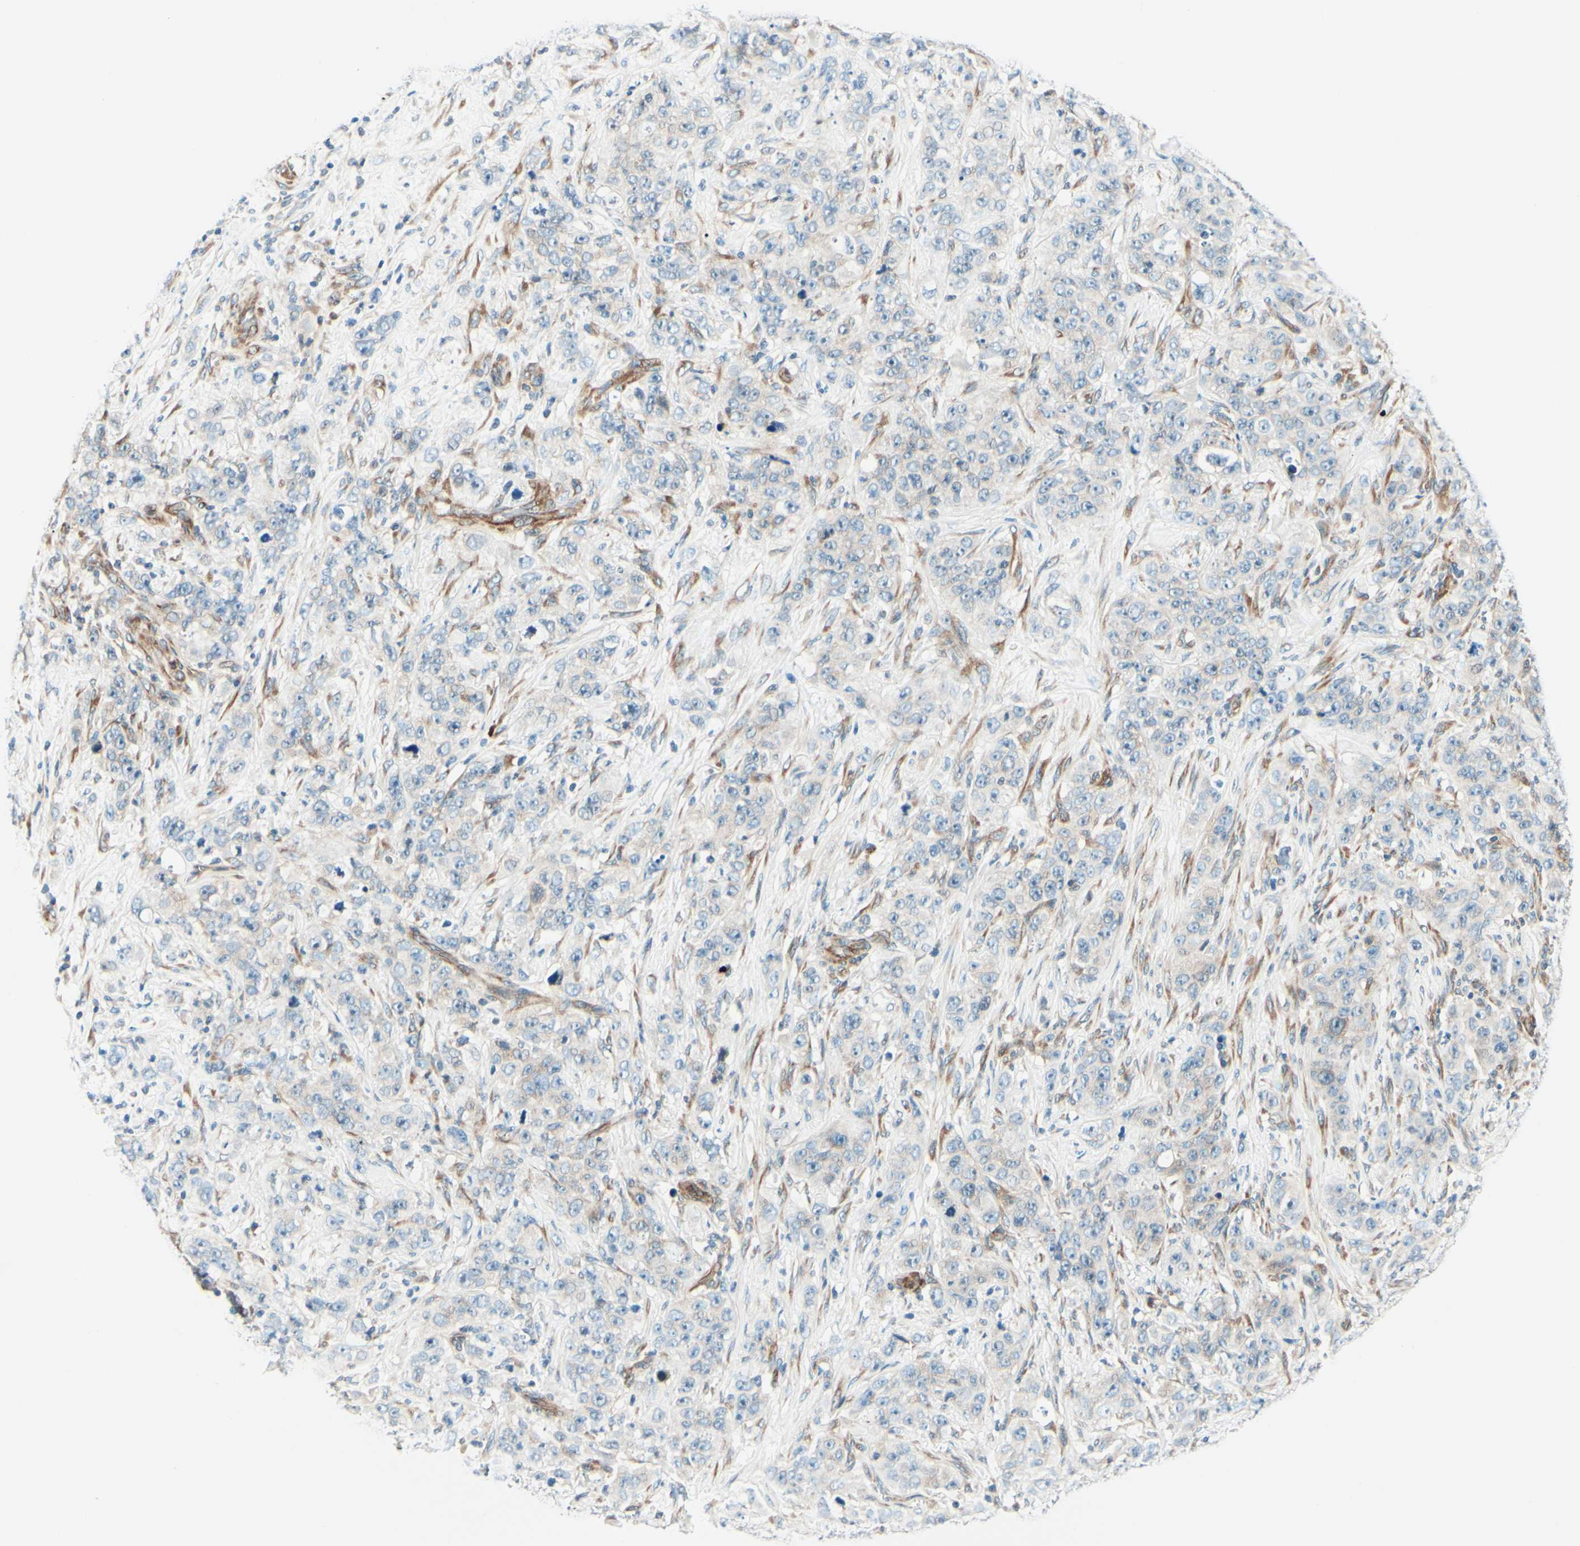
{"staining": {"intensity": "weak", "quantity": "<25%", "location": "cytoplasmic/membranous"}, "tissue": "stomach cancer", "cell_type": "Tumor cells", "image_type": "cancer", "snomed": [{"axis": "morphology", "description": "Adenocarcinoma, NOS"}, {"axis": "topography", "description": "Stomach"}], "caption": "DAB immunohistochemical staining of human stomach cancer (adenocarcinoma) exhibits no significant positivity in tumor cells.", "gene": "TAOK2", "patient": {"sex": "male", "age": 48}}